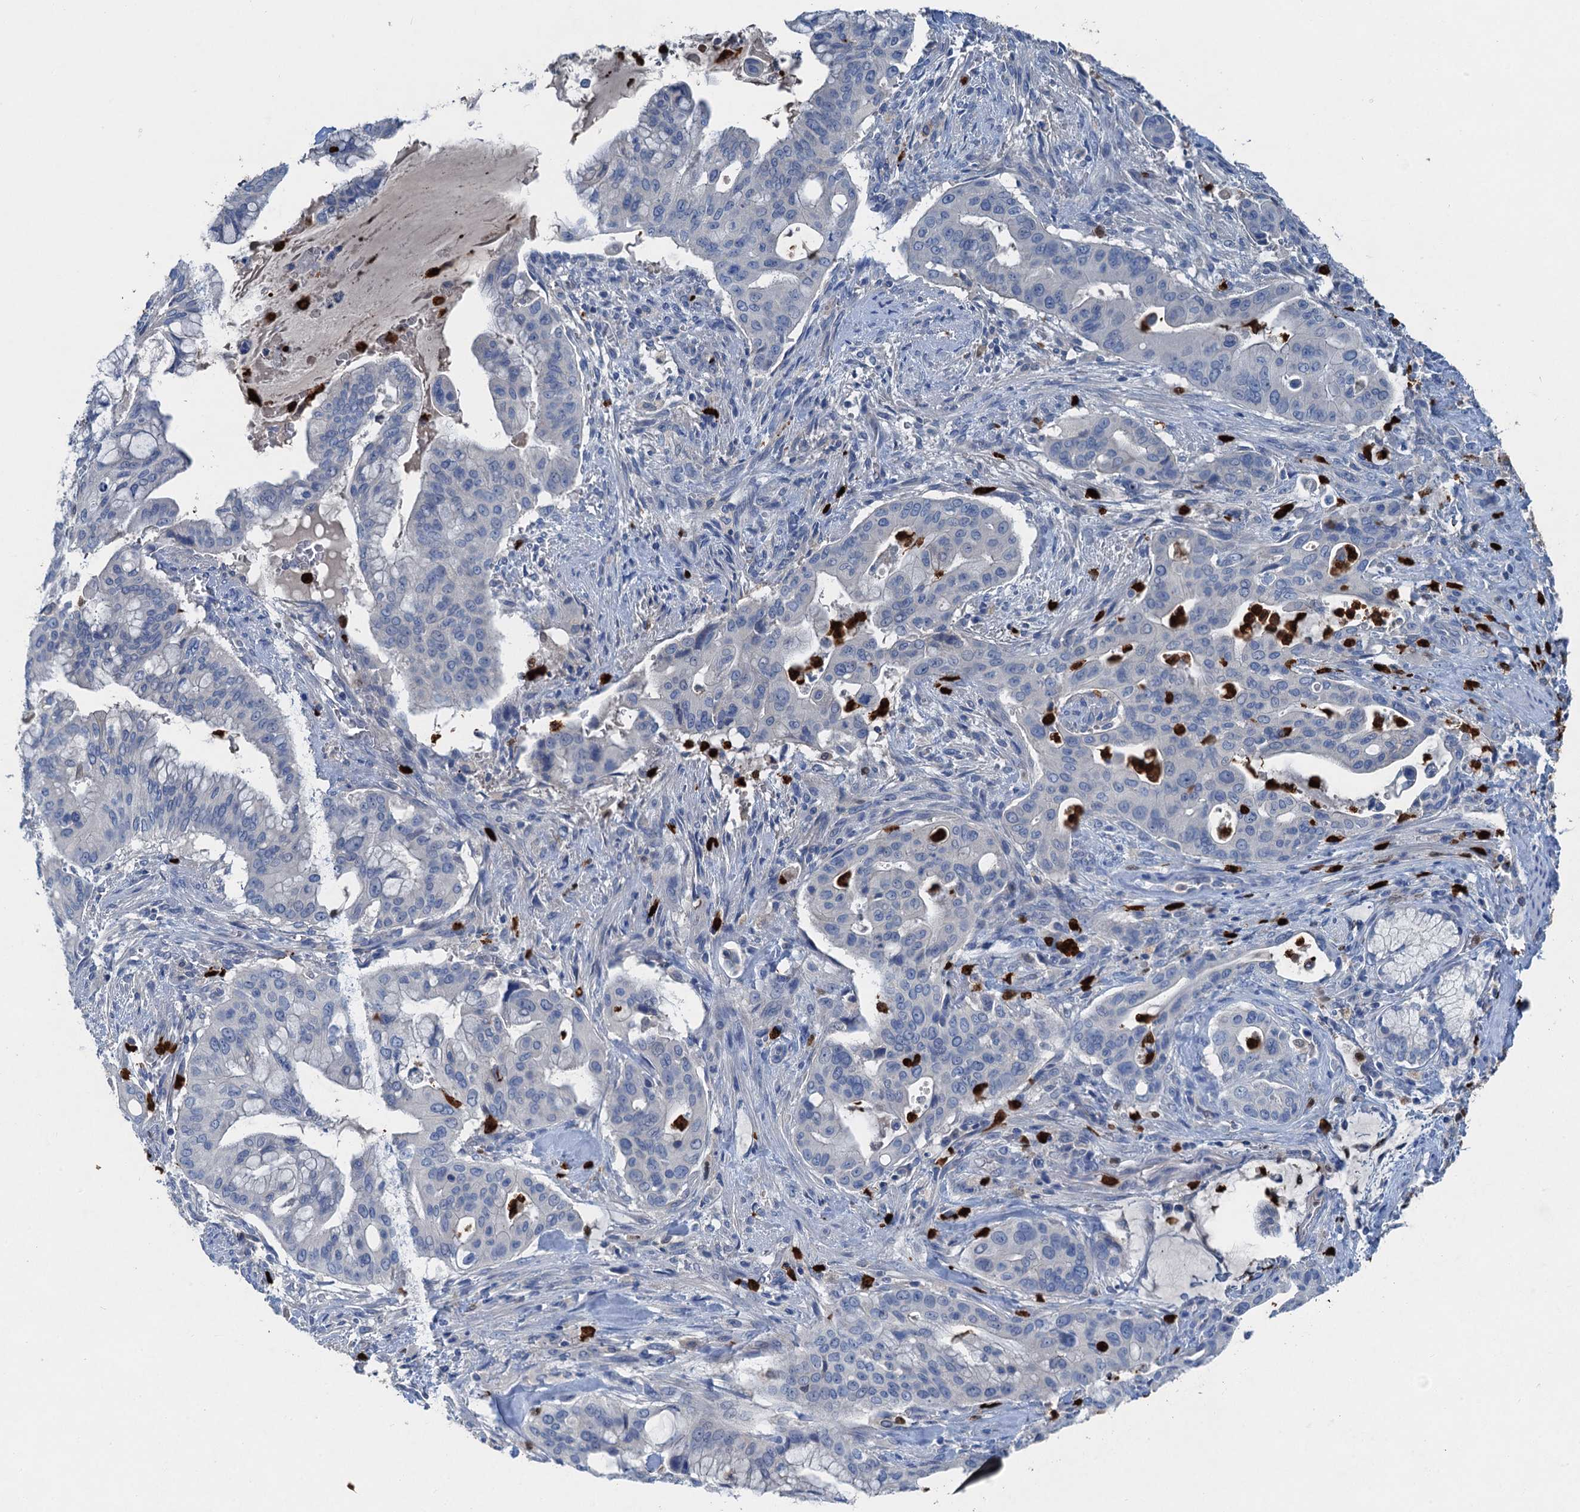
{"staining": {"intensity": "negative", "quantity": "none", "location": "none"}, "tissue": "pancreatic cancer", "cell_type": "Tumor cells", "image_type": "cancer", "snomed": [{"axis": "morphology", "description": "Adenocarcinoma, NOS"}, {"axis": "topography", "description": "Pancreas"}], "caption": "Human pancreatic adenocarcinoma stained for a protein using immunohistochemistry (IHC) exhibits no positivity in tumor cells.", "gene": "OTOA", "patient": {"sex": "male", "age": 46}}